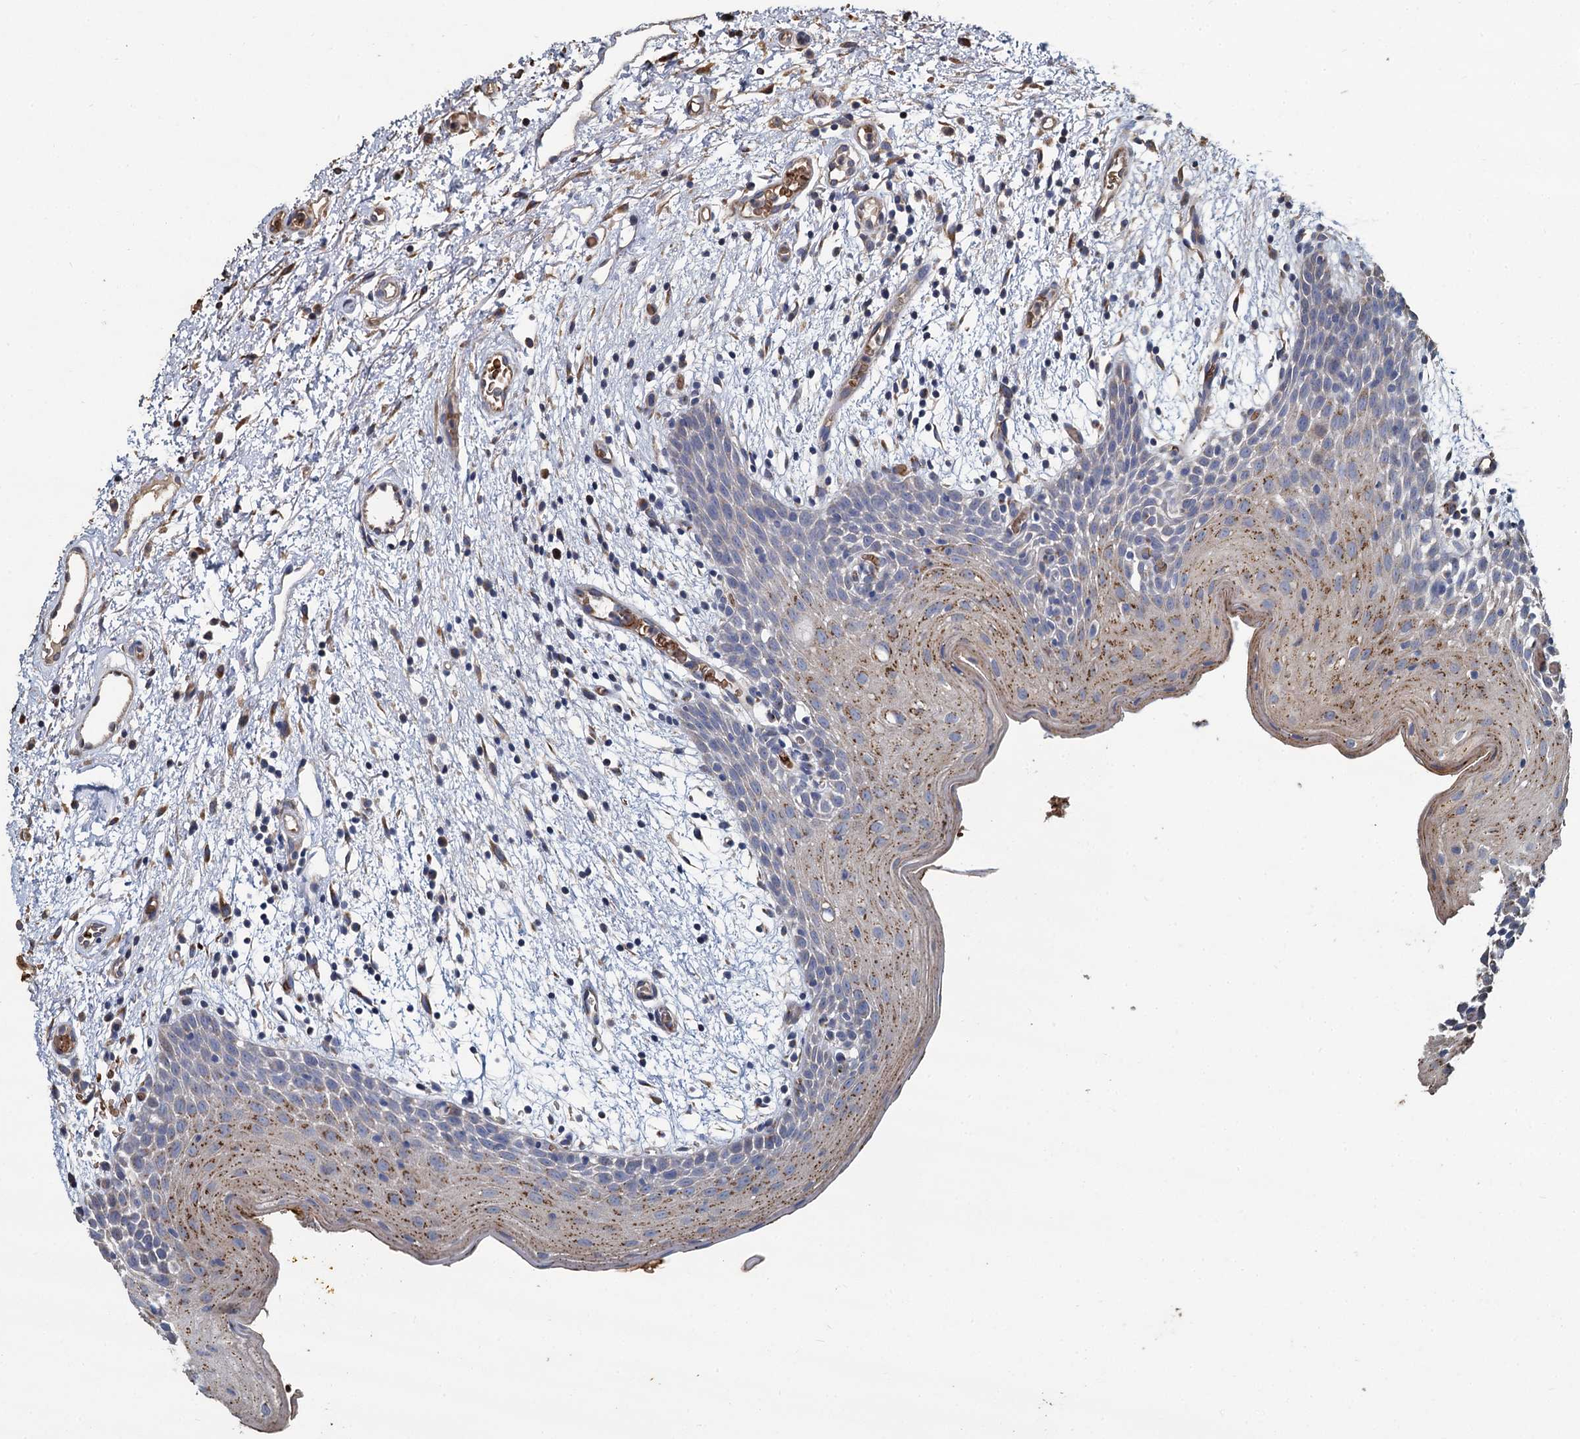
{"staining": {"intensity": "moderate", "quantity": "<25%", "location": "cytoplasmic/membranous"}, "tissue": "oral mucosa", "cell_type": "Squamous epithelial cells", "image_type": "normal", "snomed": [{"axis": "morphology", "description": "Normal tissue, NOS"}, {"axis": "topography", "description": "Skeletal muscle"}, {"axis": "topography", "description": "Oral tissue"}, {"axis": "topography", "description": "Salivary gland"}, {"axis": "topography", "description": "Peripheral nerve tissue"}], "caption": "Normal oral mucosa exhibits moderate cytoplasmic/membranous expression in about <25% of squamous epithelial cells, visualized by immunohistochemistry.", "gene": "TCTN2", "patient": {"sex": "male", "age": 54}}